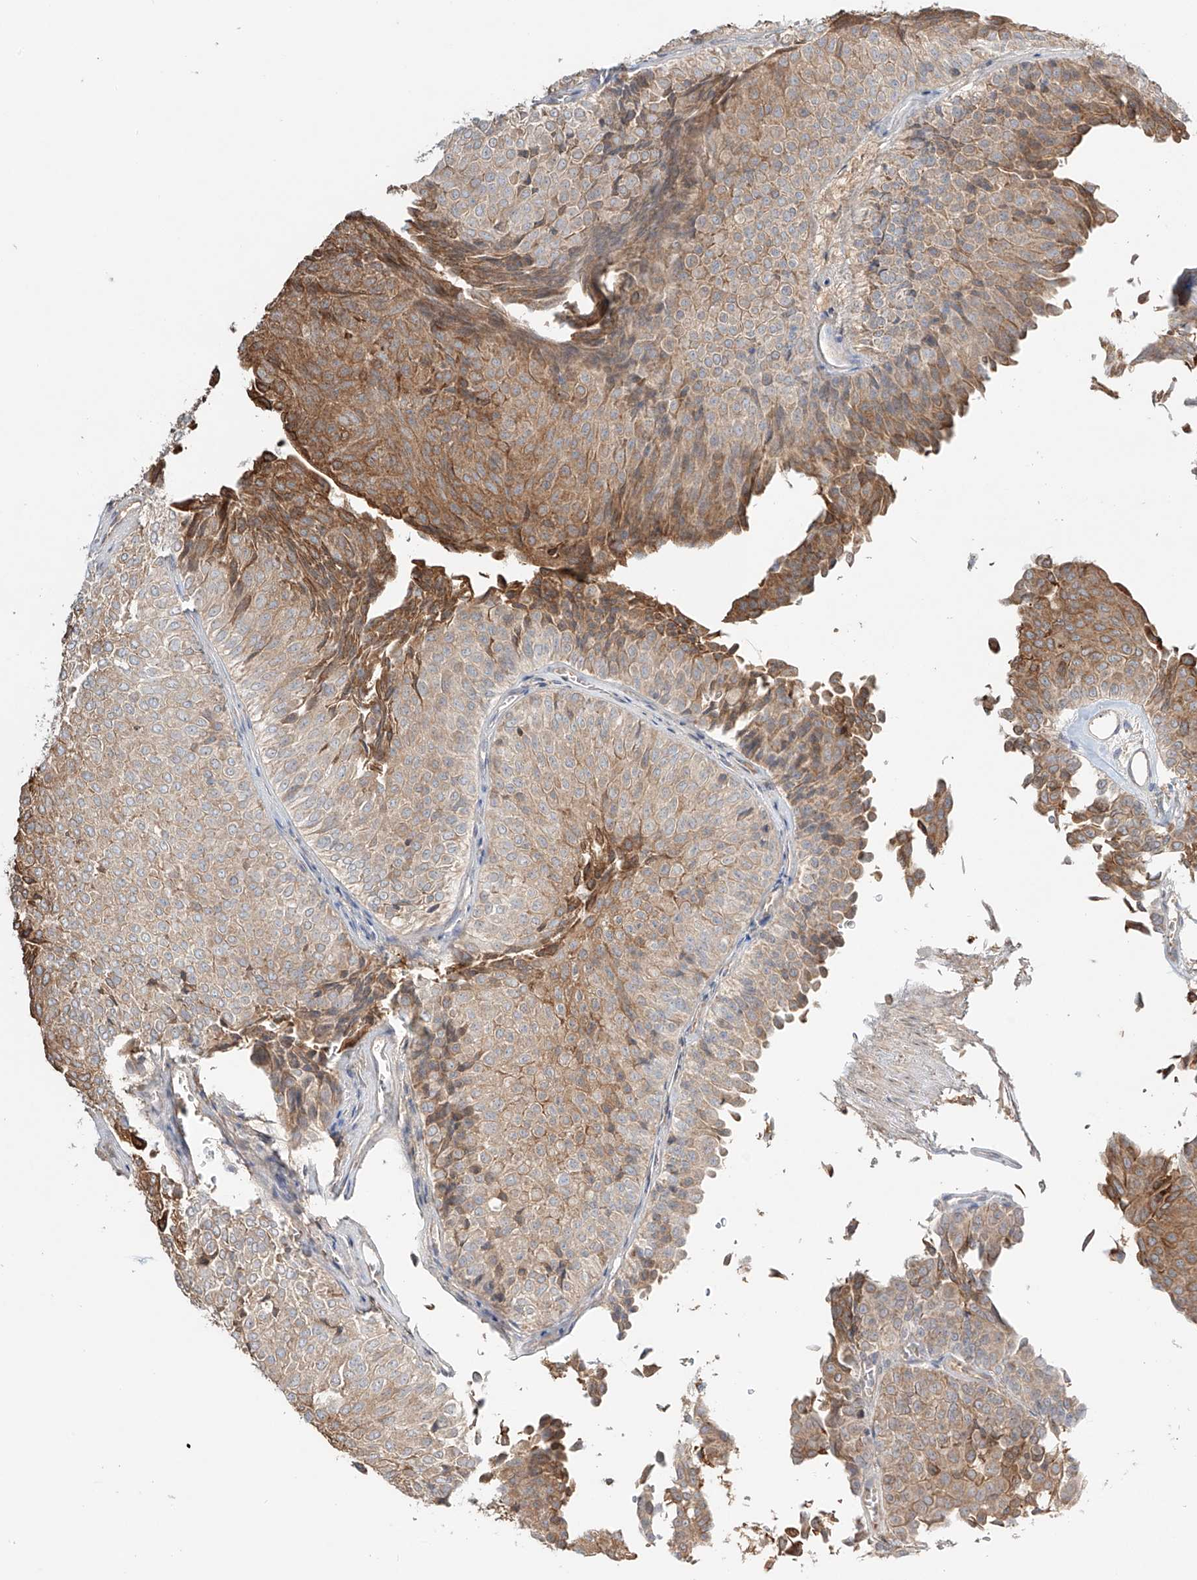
{"staining": {"intensity": "moderate", "quantity": ">75%", "location": "cytoplasmic/membranous"}, "tissue": "urothelial cancer", "cell_type": "Tumor cells", "image_type": "cancer", "snomed": [{"axis": "morphology", "description": "Urothelial carcinoma, Low grade"}, {"axis": "topography", "description": "Urinary bladder"}], "caption": "Immunohistochemistry micrograph of low-grade urothelial carcinoma stained for a protein (brown), which reveals medium levels of moderate cytoplasmic/membranous staining in about >75% of tumor cells.", "gene": "ERO1A", "patient": {"sex": "male", "age": 78}}